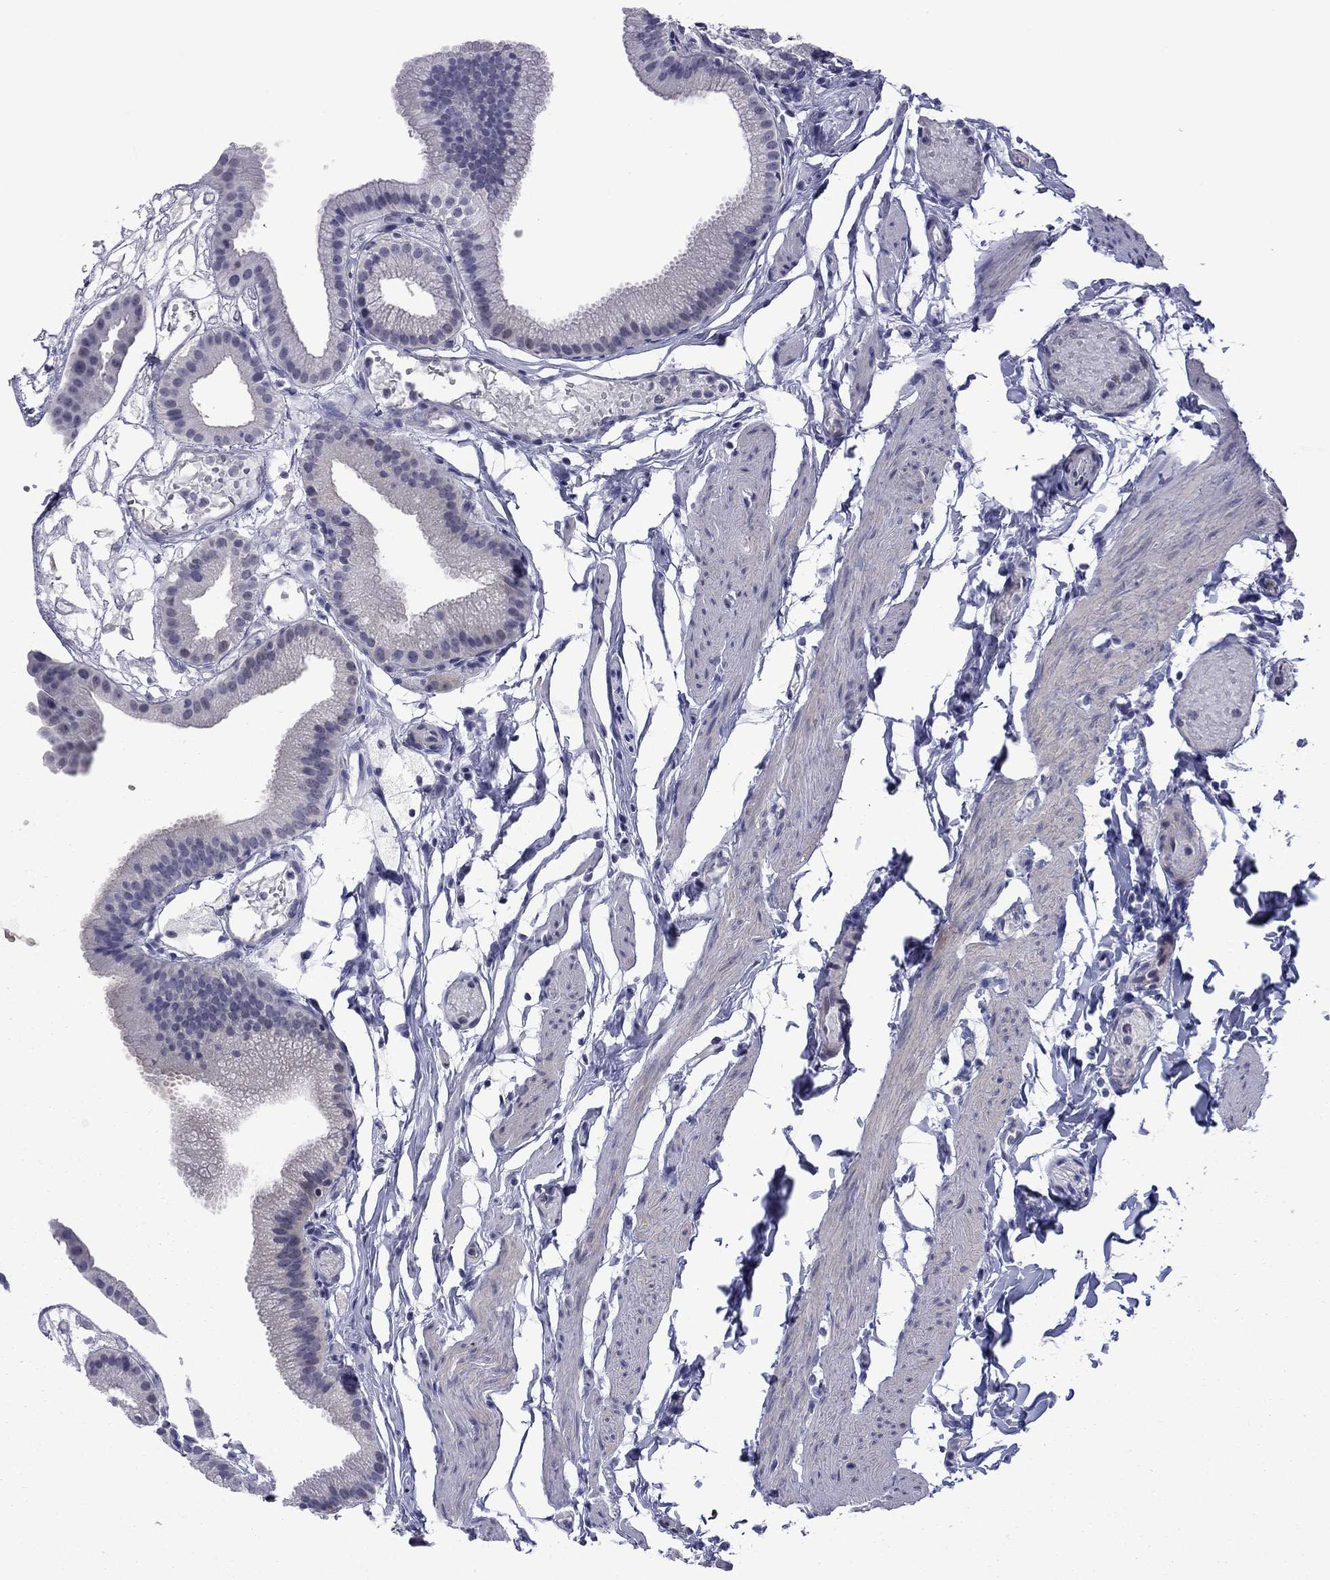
{"staining": {"intensity": "negative", "quantity": "none", "location": "none"}, "tissue": "gallbladder", "cell_type": "Glandular cells", "image_type": "normal", "snomed": [{"axis": "morphology", "description": "Normal tissue, NOS"}, {"axis": "topography", "description": "Gallbladder"}], "caption": "A high-resolution micrograph shows immunohistochemistry staining of unremarkable gallbladder, which exhibits no significant expression in glandular cells.", "gene": "POU5F2", "patient": {"sex": "female", "age": 45}}